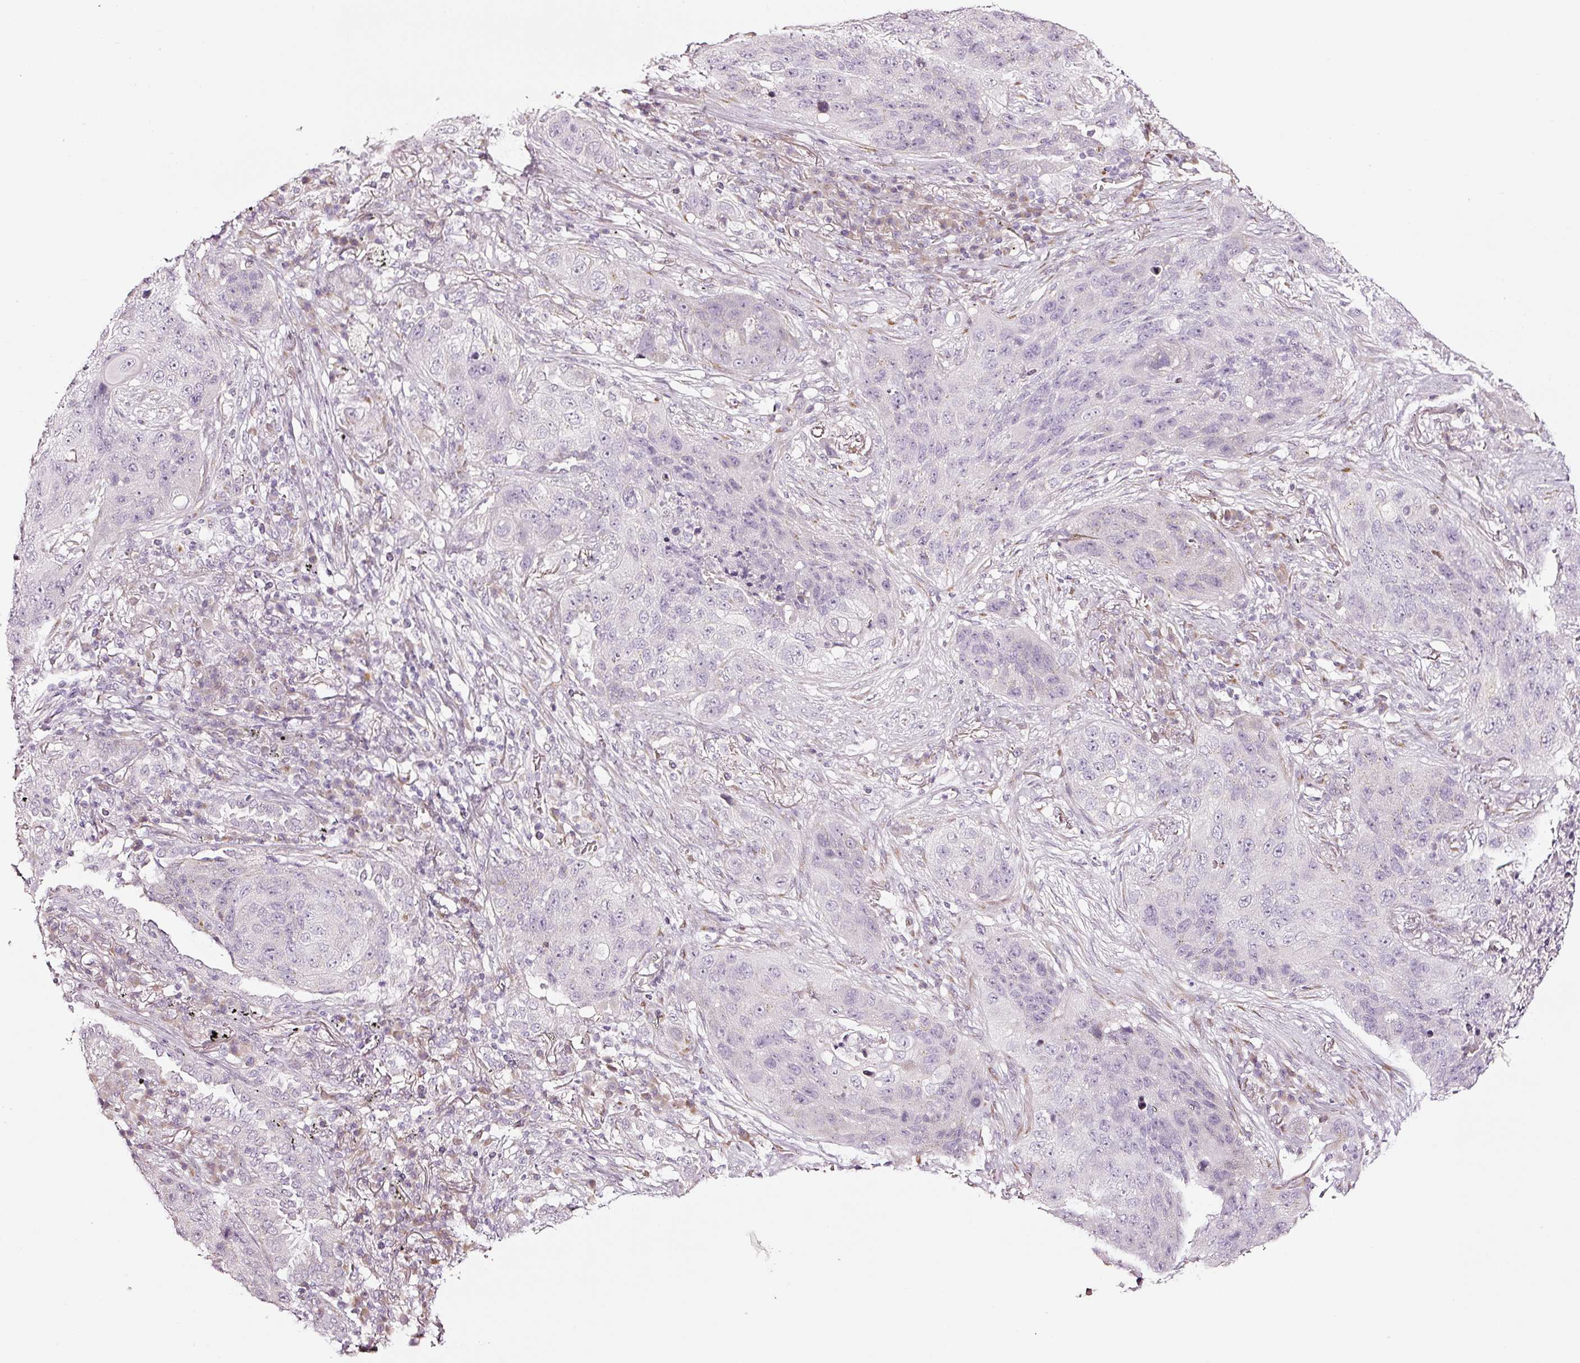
{"staining": {"intensity": "negative", "quantity": "none", "location": "none"}, "tissue": "lung cancer", "cell_type": "Tumor cells", "image_type": "cancer", "snomed": [{"axis": "morphology", "description": "Squamous cell carcinoma, NOS"}, {"axis": "topography", "description": "Lung"}], "caption": "Tumor cells show no significant positivity in lung cancer (squamous cell carcinoma).", "gene": "SDF4", "patient": {"sex": "female", "age": 63}}